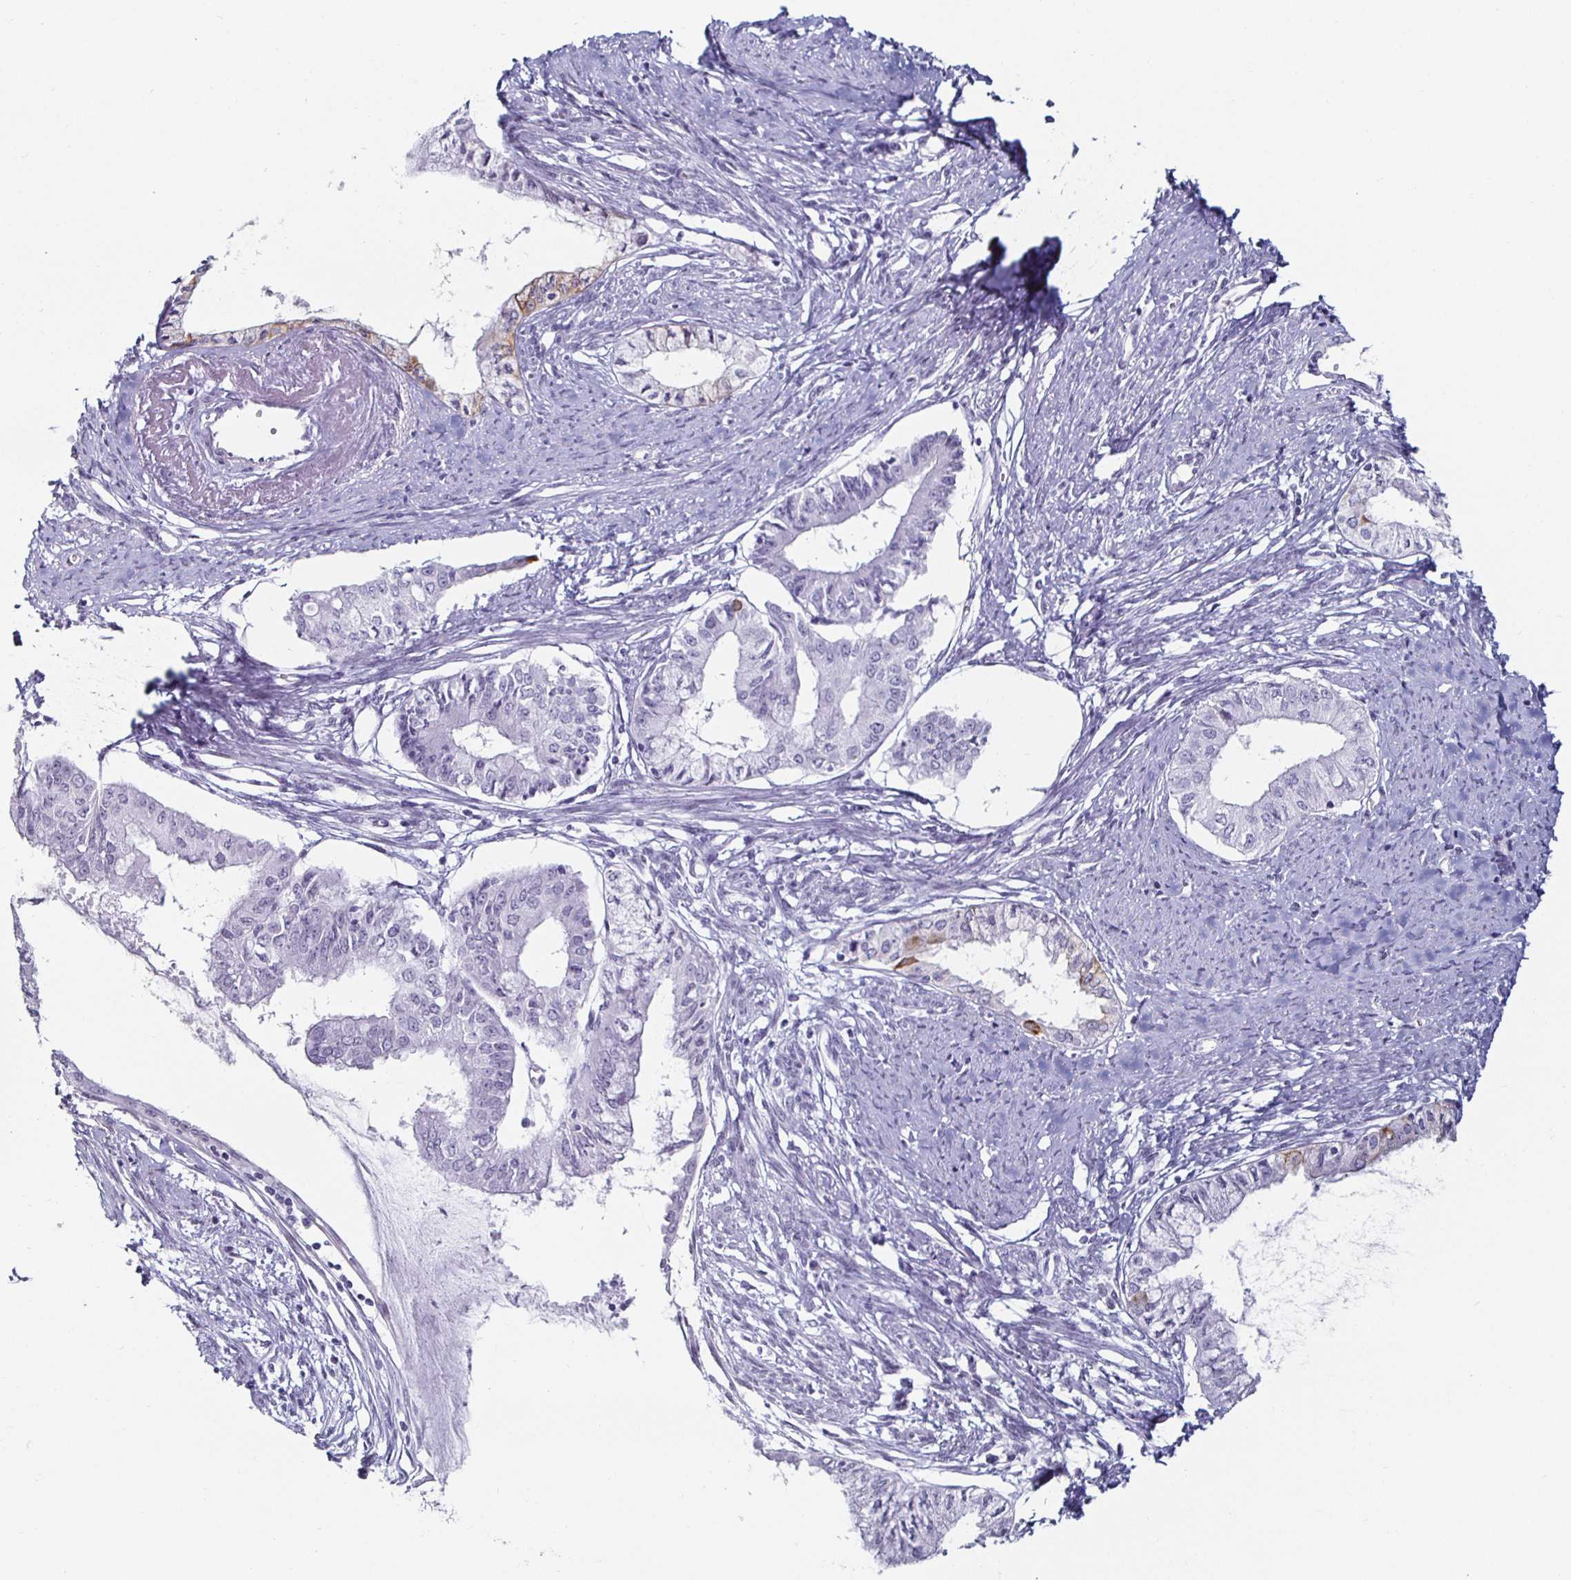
{"staining": {"intensity": "moderate", "quantity": "<25%", "location": "cytoplasmic/membranous"}, "tissue": "endometrial cancer", "cell_type": "Tumor cells", "image_type": "cancer", "snomed": [{"axis": "morphology", "description": "Adenocarcinoma, NOS"}, {"axis": "topography", "description": "Endometrium"}], "caption": "Immunohistochemistry (IHC) of human endometrial adenocarcinoma reveals low levels of moderate cytoplasmic/membranous staining in about <25% of tumor cells.", "gene": "KRT4", "patient": {"sex": "female", "age": 76}}